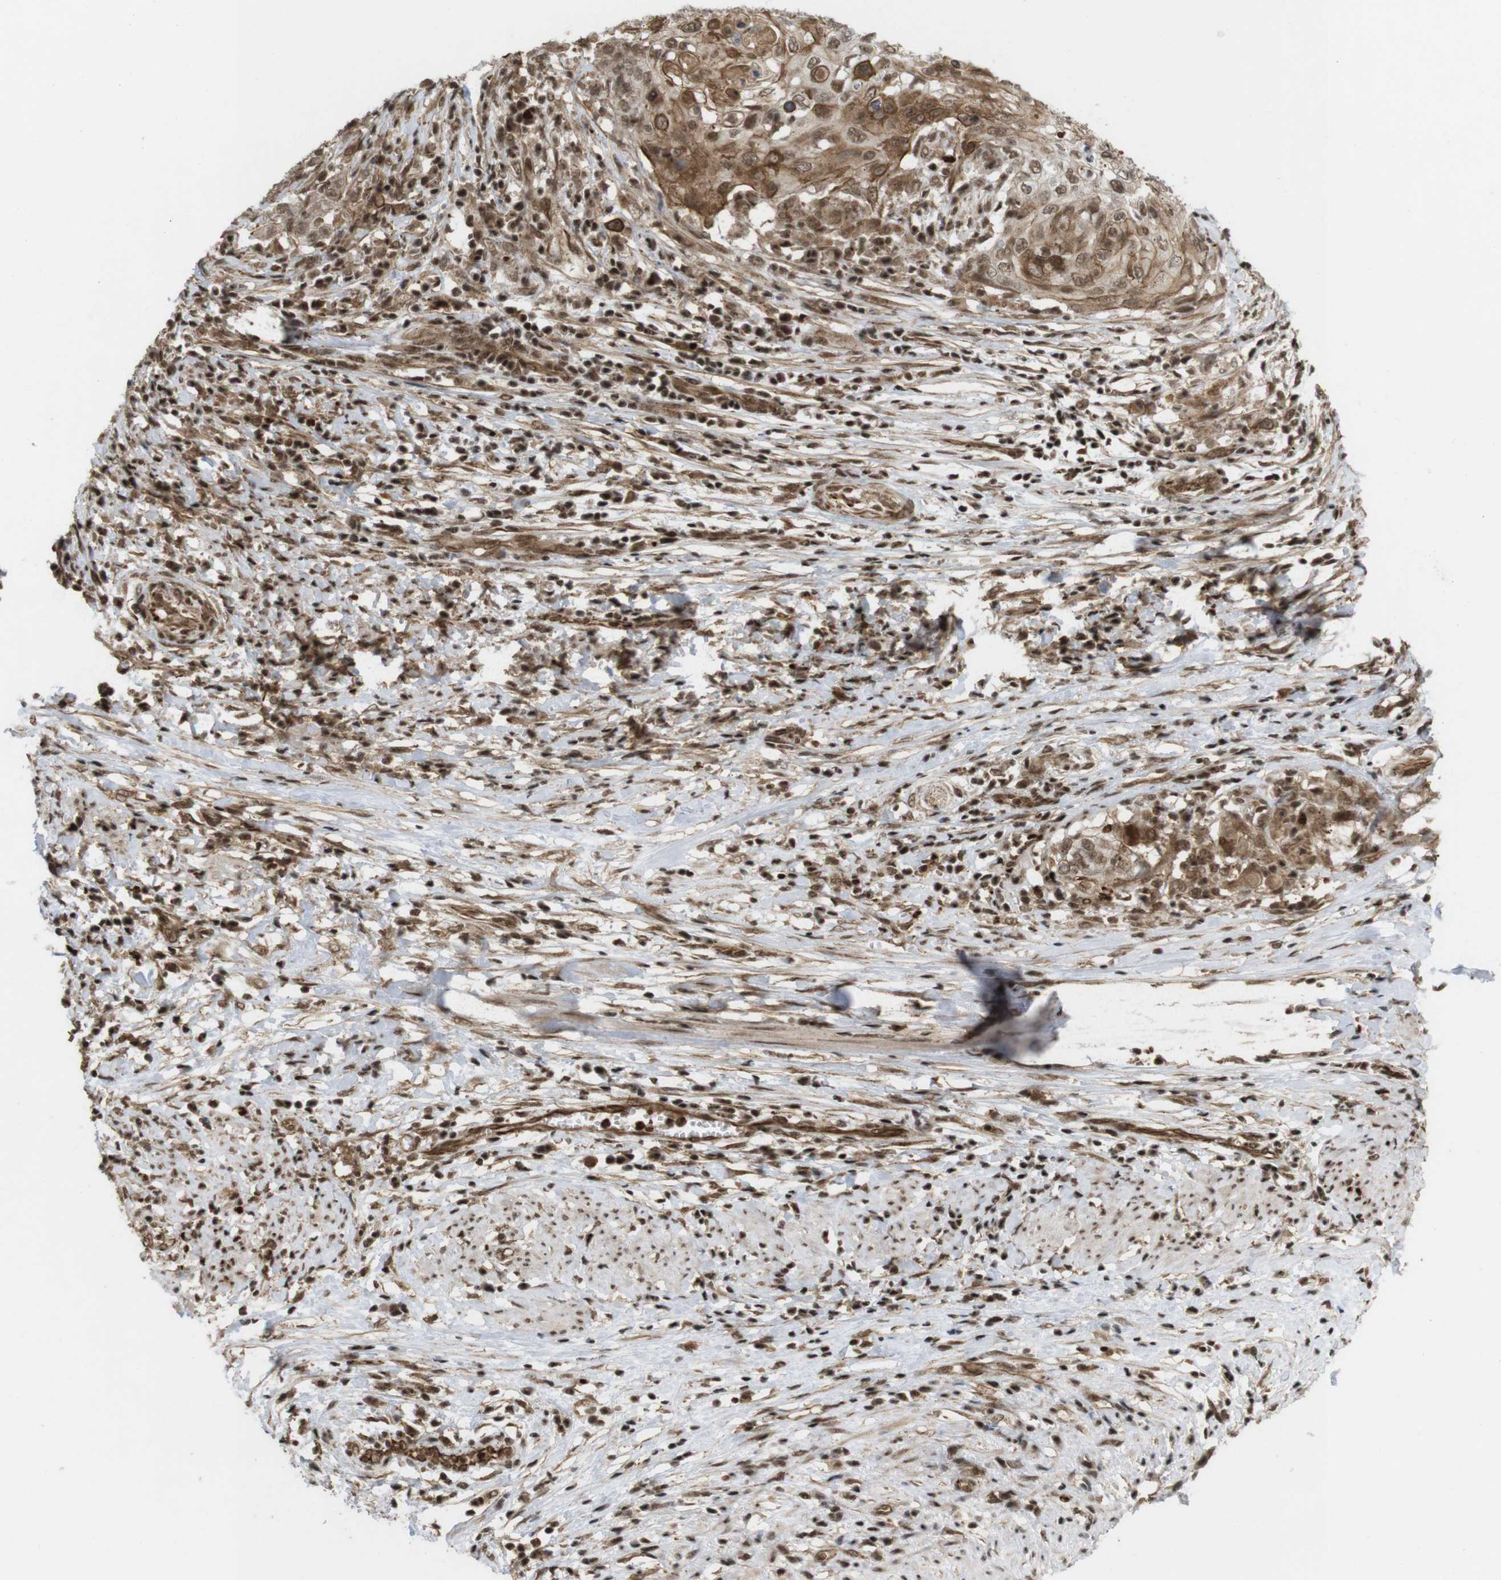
{"staining": {"intensity": "moderate", "quantity": ">75%", "location": "cytoplasmic/membranous,nuclear"}, "tissue": "cervical cancer", "cell_type": "Tumor cells", "image_type": "cancer", "snomed": [{"axis": "morphology", "description": "Squamous cell carcinoma, NOS"}, {"axis": "topography", "description": "Cervix"}], "caption": "About >75% of tumor cells in human cervical cancer demonstrate moderate cytoplasmic/membranous and nuclear protein expression as visualized by brown immunohistochemical staining.", "gene": "SP2", "patient": {"sex": "female", "age": 39}}